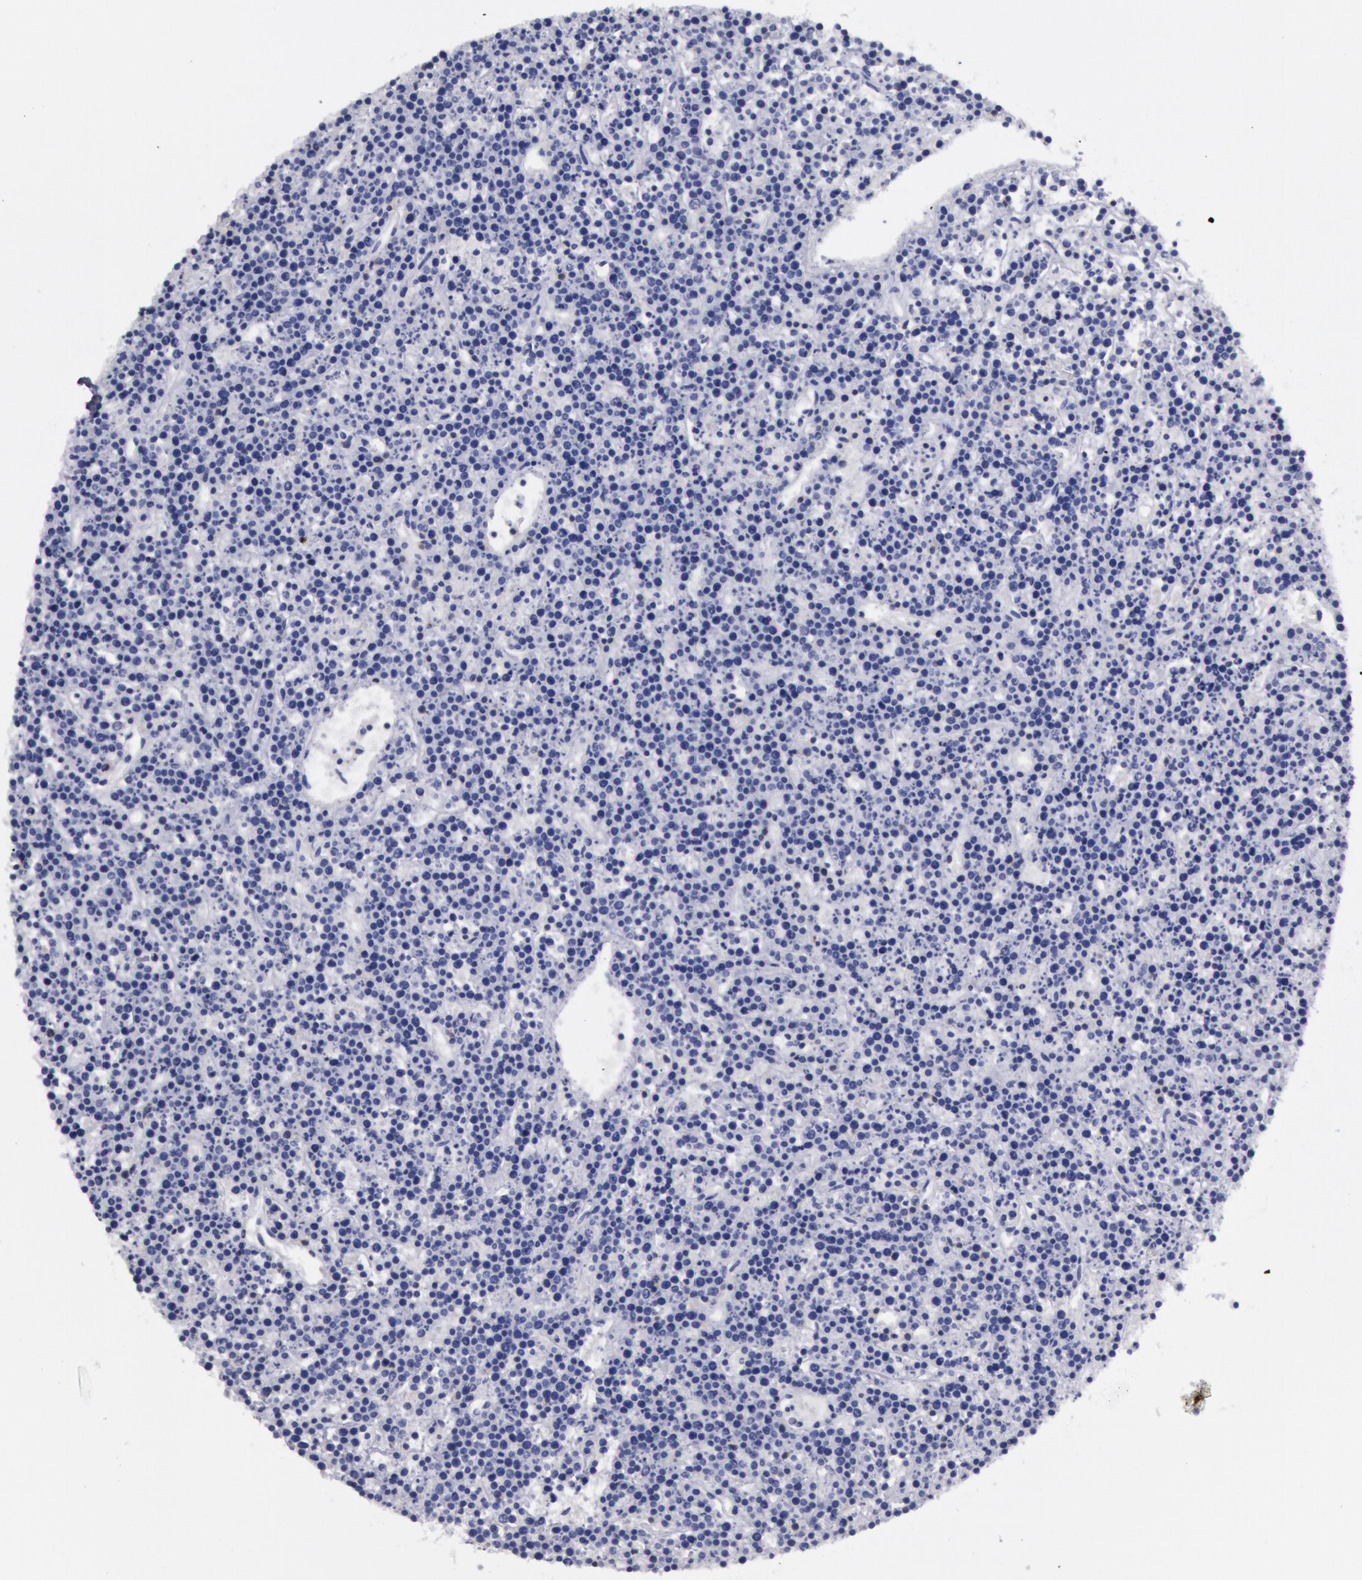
{"staining": {"intensity": "negative", "quantity": "none", "location": "none"}, "tissue": "lymphoma", "cell_type": "Tumor cells", "image_type": "cancer", "snomed": [{"axis": "morphology", "description": "Malignant lymphoma, non-Hodgkin's type, High grade"}, {"axis": "topography", "description": "Ovary"}], "caption": "This image is of high-grade malignant lymphoma, non-Hodgkin's type stained with immunohistochemistry to label a protein in brown with the nuclei are counter-stained blue. There is no staining in tumor cells.", "gene": "RAB27A", "patient": {"sex": "female", "age": 56}}